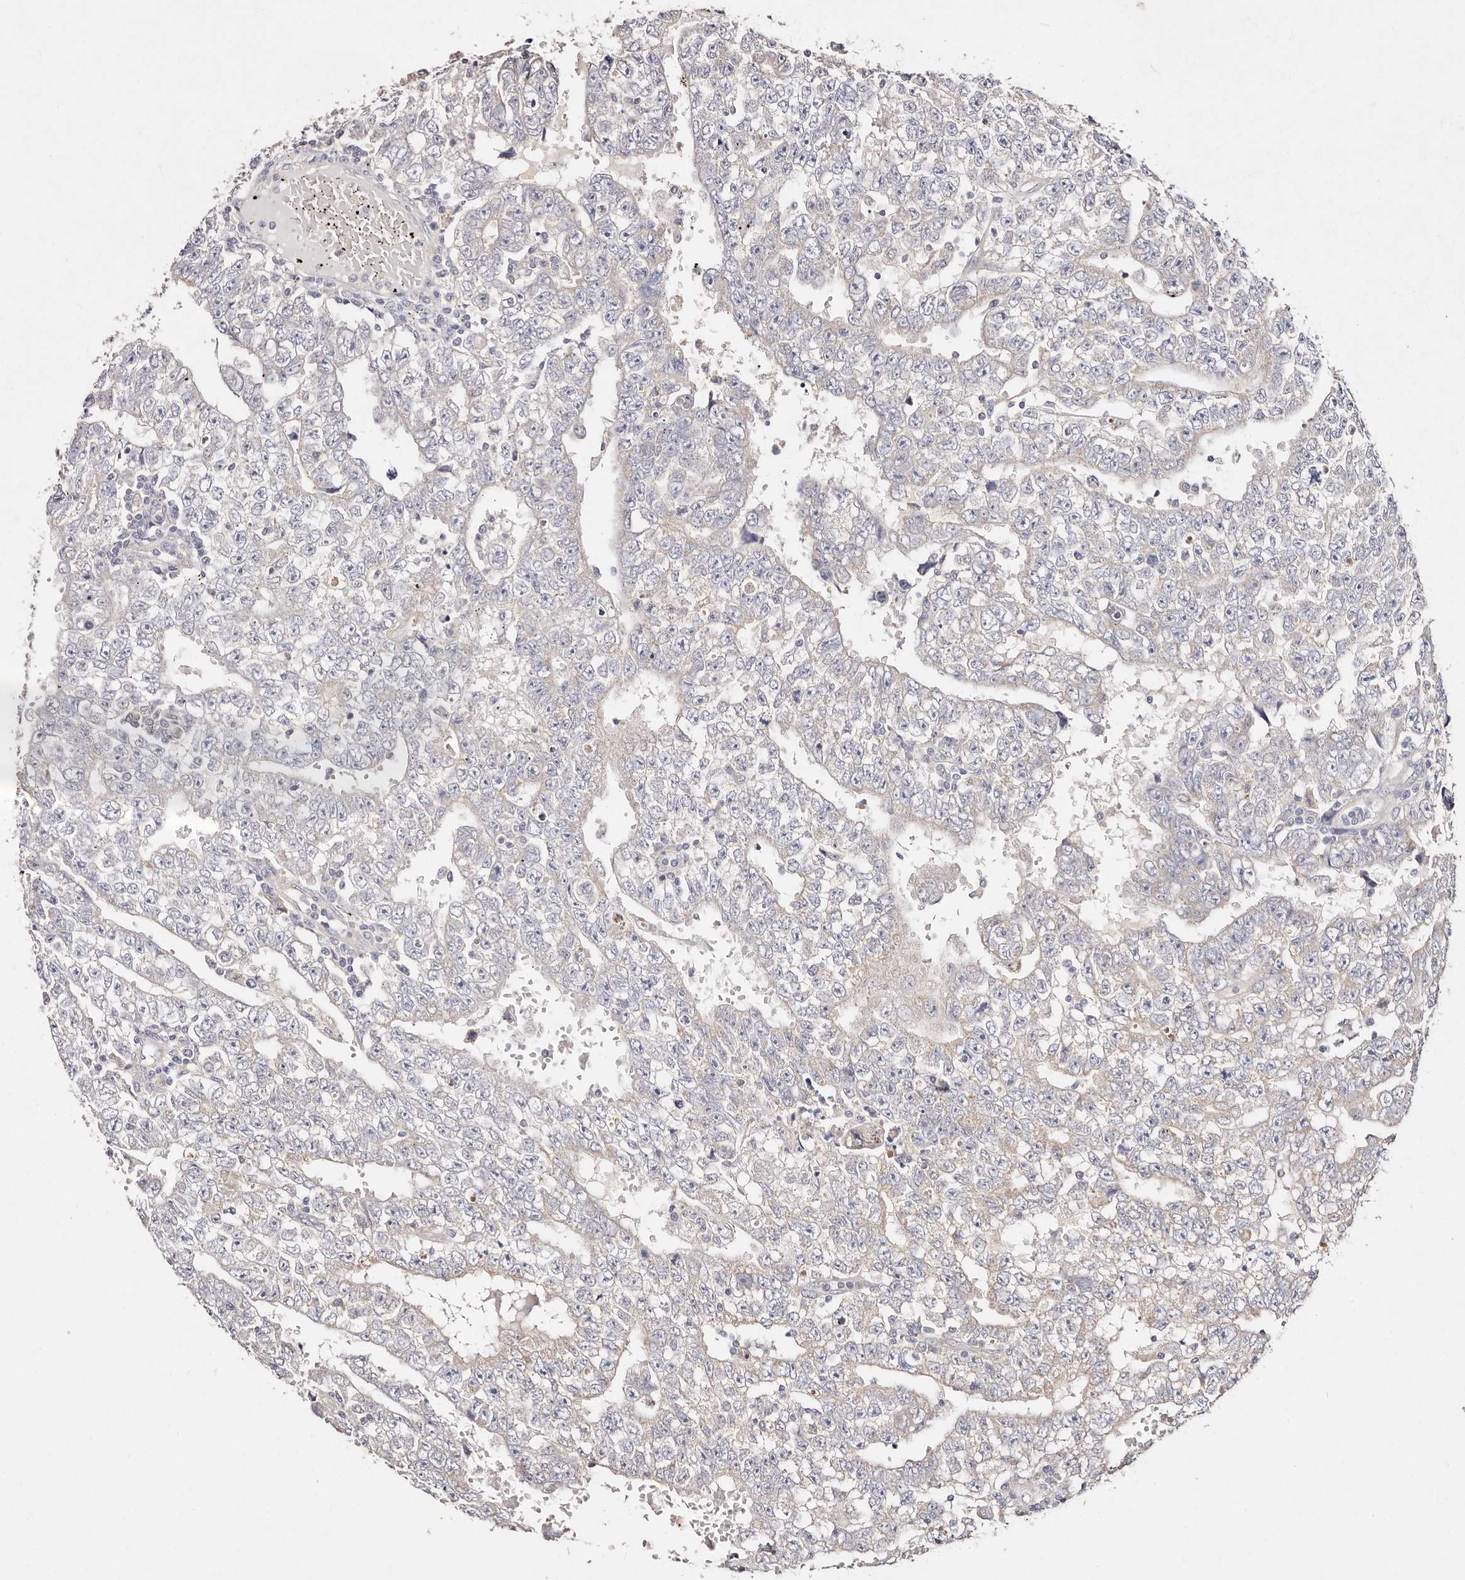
{"staining": {"intensity": "negative", "quantity": "none", "location": "none"}, "tissue": "testis cancer", "cell_type": "Tumor cells", "image_type": "cancer", "snomed": [{"axis": "morphology", "description": "Carcinoma, Embryonal, NOS"}, {"axis": "topography", "description": "Testis"}], "caption": "Tumor cells are negative for protein expression in human testis embryonal carcinoma. The staining was performed using DAB to visualize the protein expression in brown, while the nuclei were stained in blue with hematoxylin (Magnification: 20x).", "gene": "VIPAS39", "patient": {"sex": "male", "age": 25}}